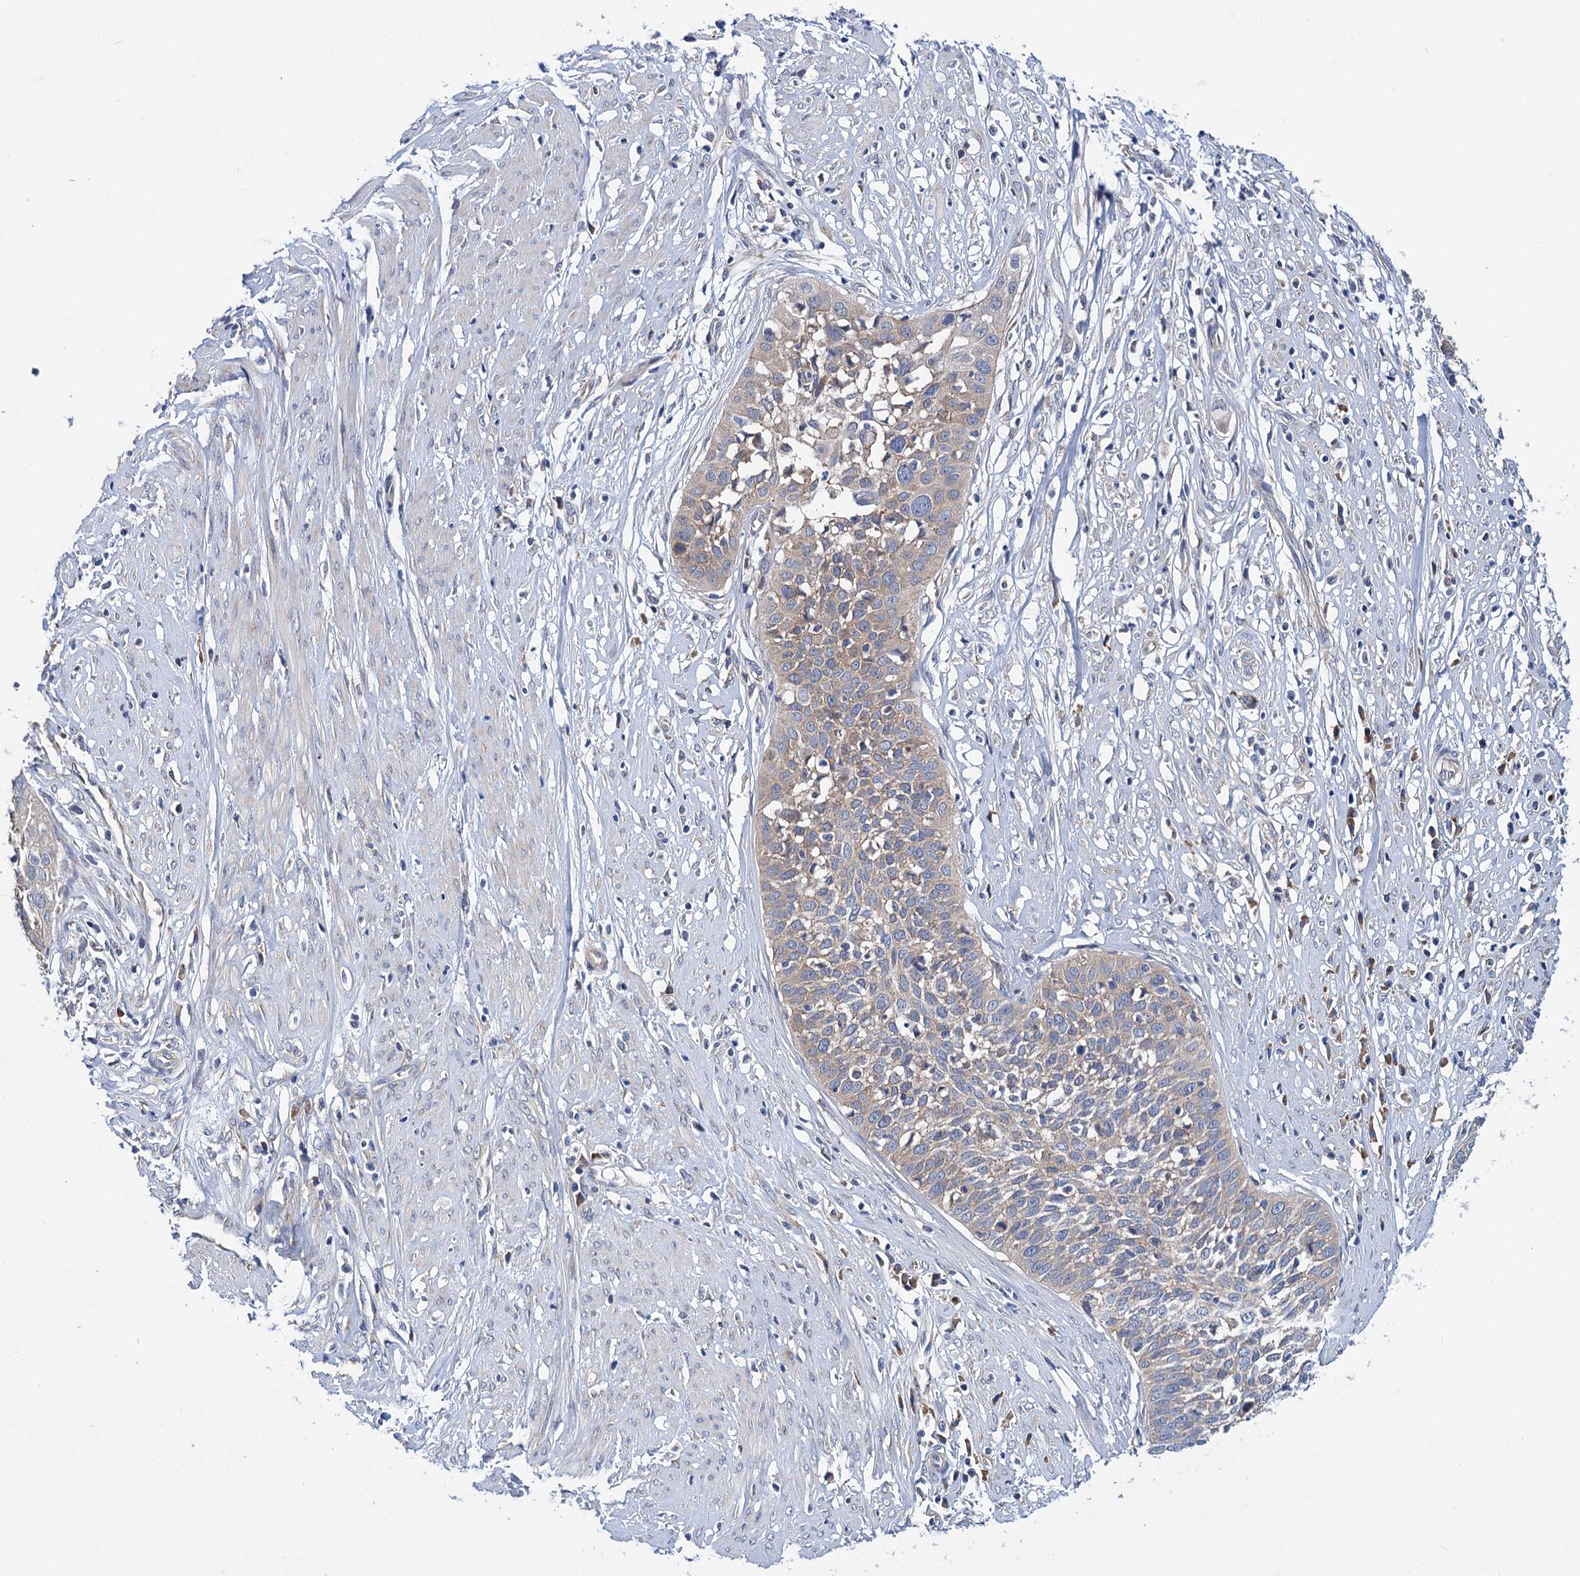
{"staining": {"intensity": "negative", "quantity": "none", "location": "none"}, "tissue": "cervical cancer", "cell_type": "Tumor cells", "image_type": "cancer", "snomed": [{"axis": "morphology", "description": "Squamous cell carcinoma, NOS"}, {"axis": "topography", "description": "Cervix"}], "caption": "An image of human cervical squamous cell carcinoma is negative for staining in tumor cells.", "gene": "TRIM55", "patient": {"sex": "female", "age": 34}}